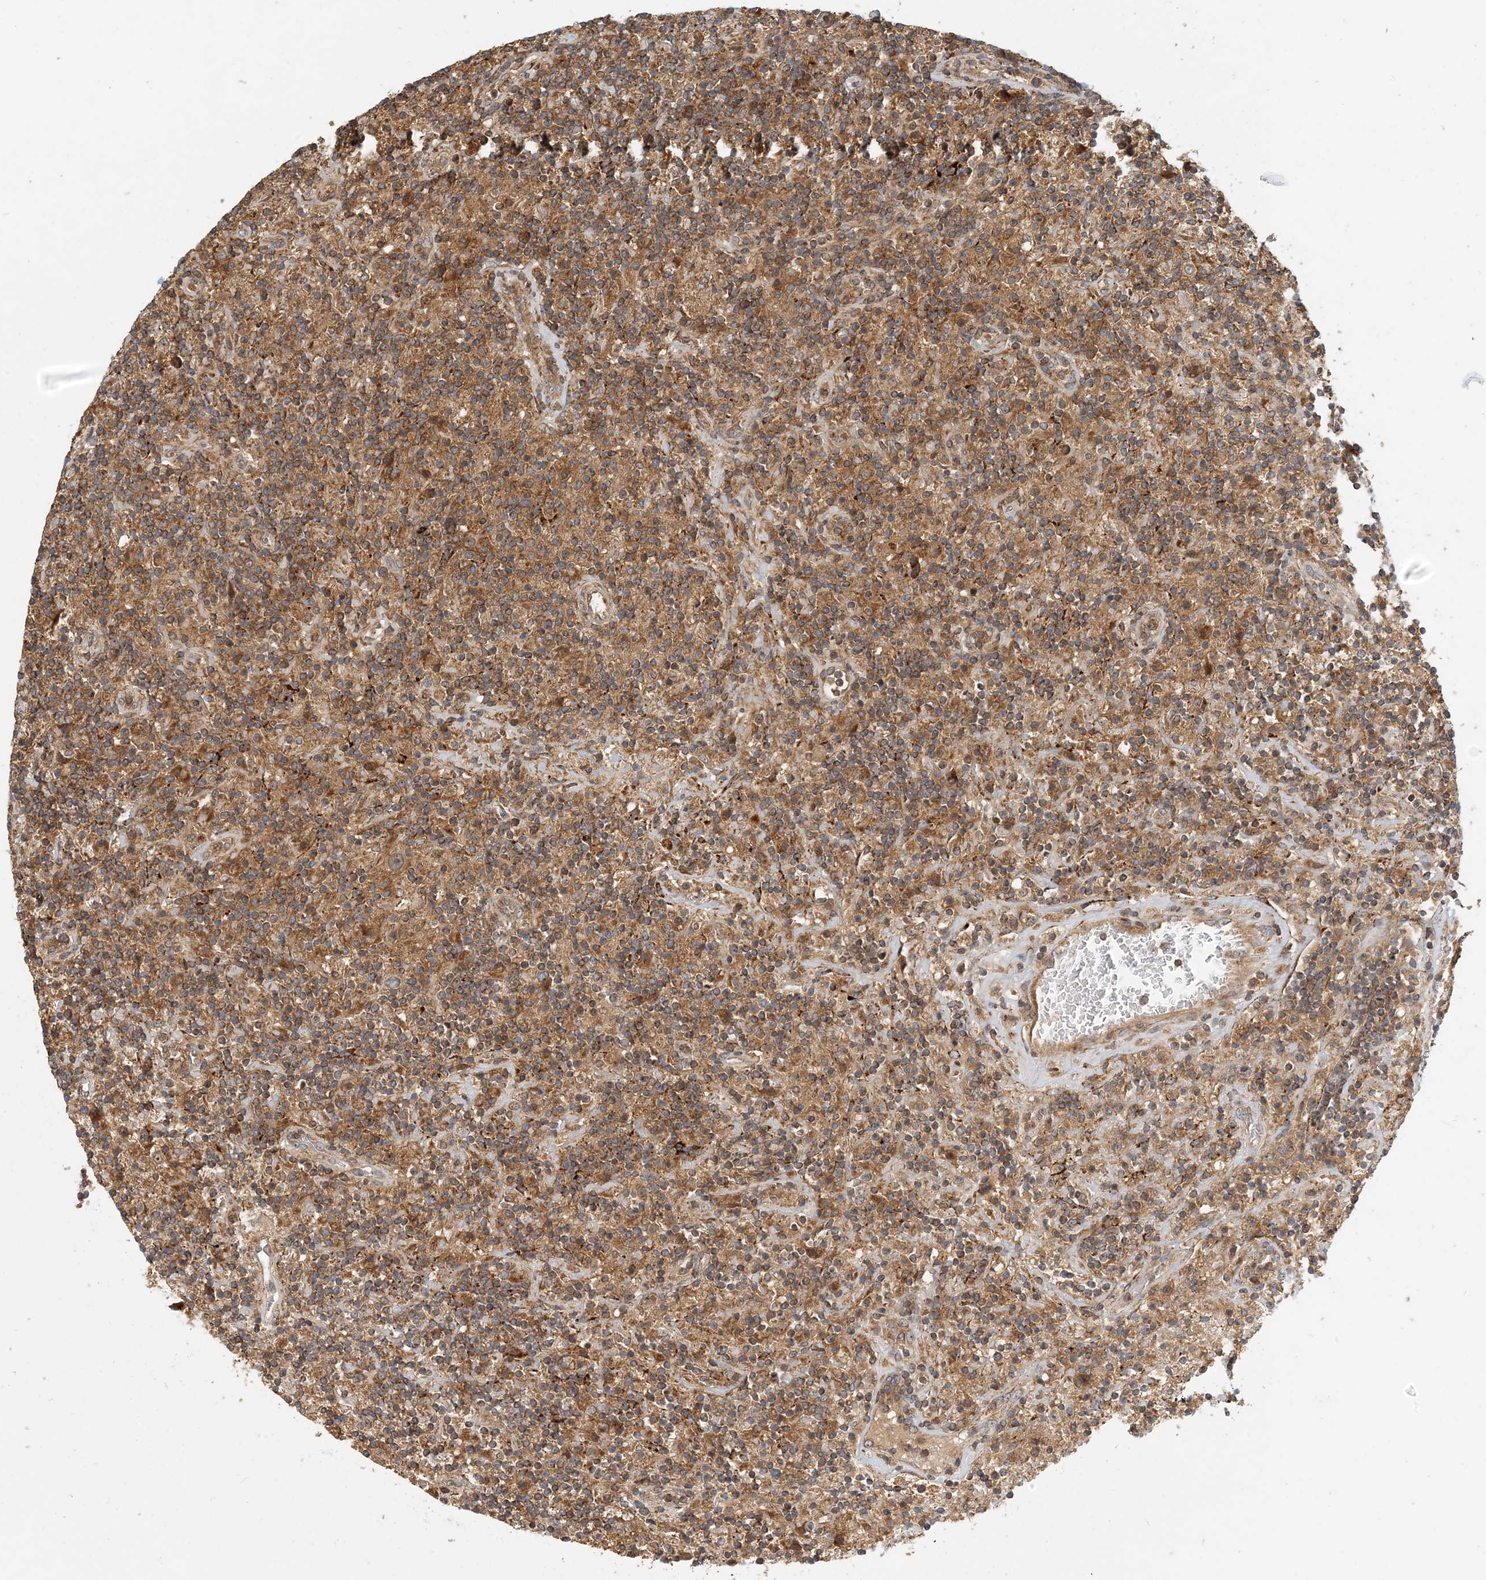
{"staining": {"intensity": "moderate", "quantity": ">75%", "location": "cytoplasmic/membranous"}, "tissue": "lymphoma", "cell_type": "Tumor cells", "image_type": "cancer", "snomed": [{"axis": "morphology", "description": "Hodgkin's disease, NOS"}, {"axis": "topography", "description": "Lymph node"}], "caption": "Moderate cytoplasmic/membranous staining is seen in approximately >75% of tumor cells in Hodgkin's disease.", "gene": "COLEC11", "patient": {"sex": "male", "age": 70}}